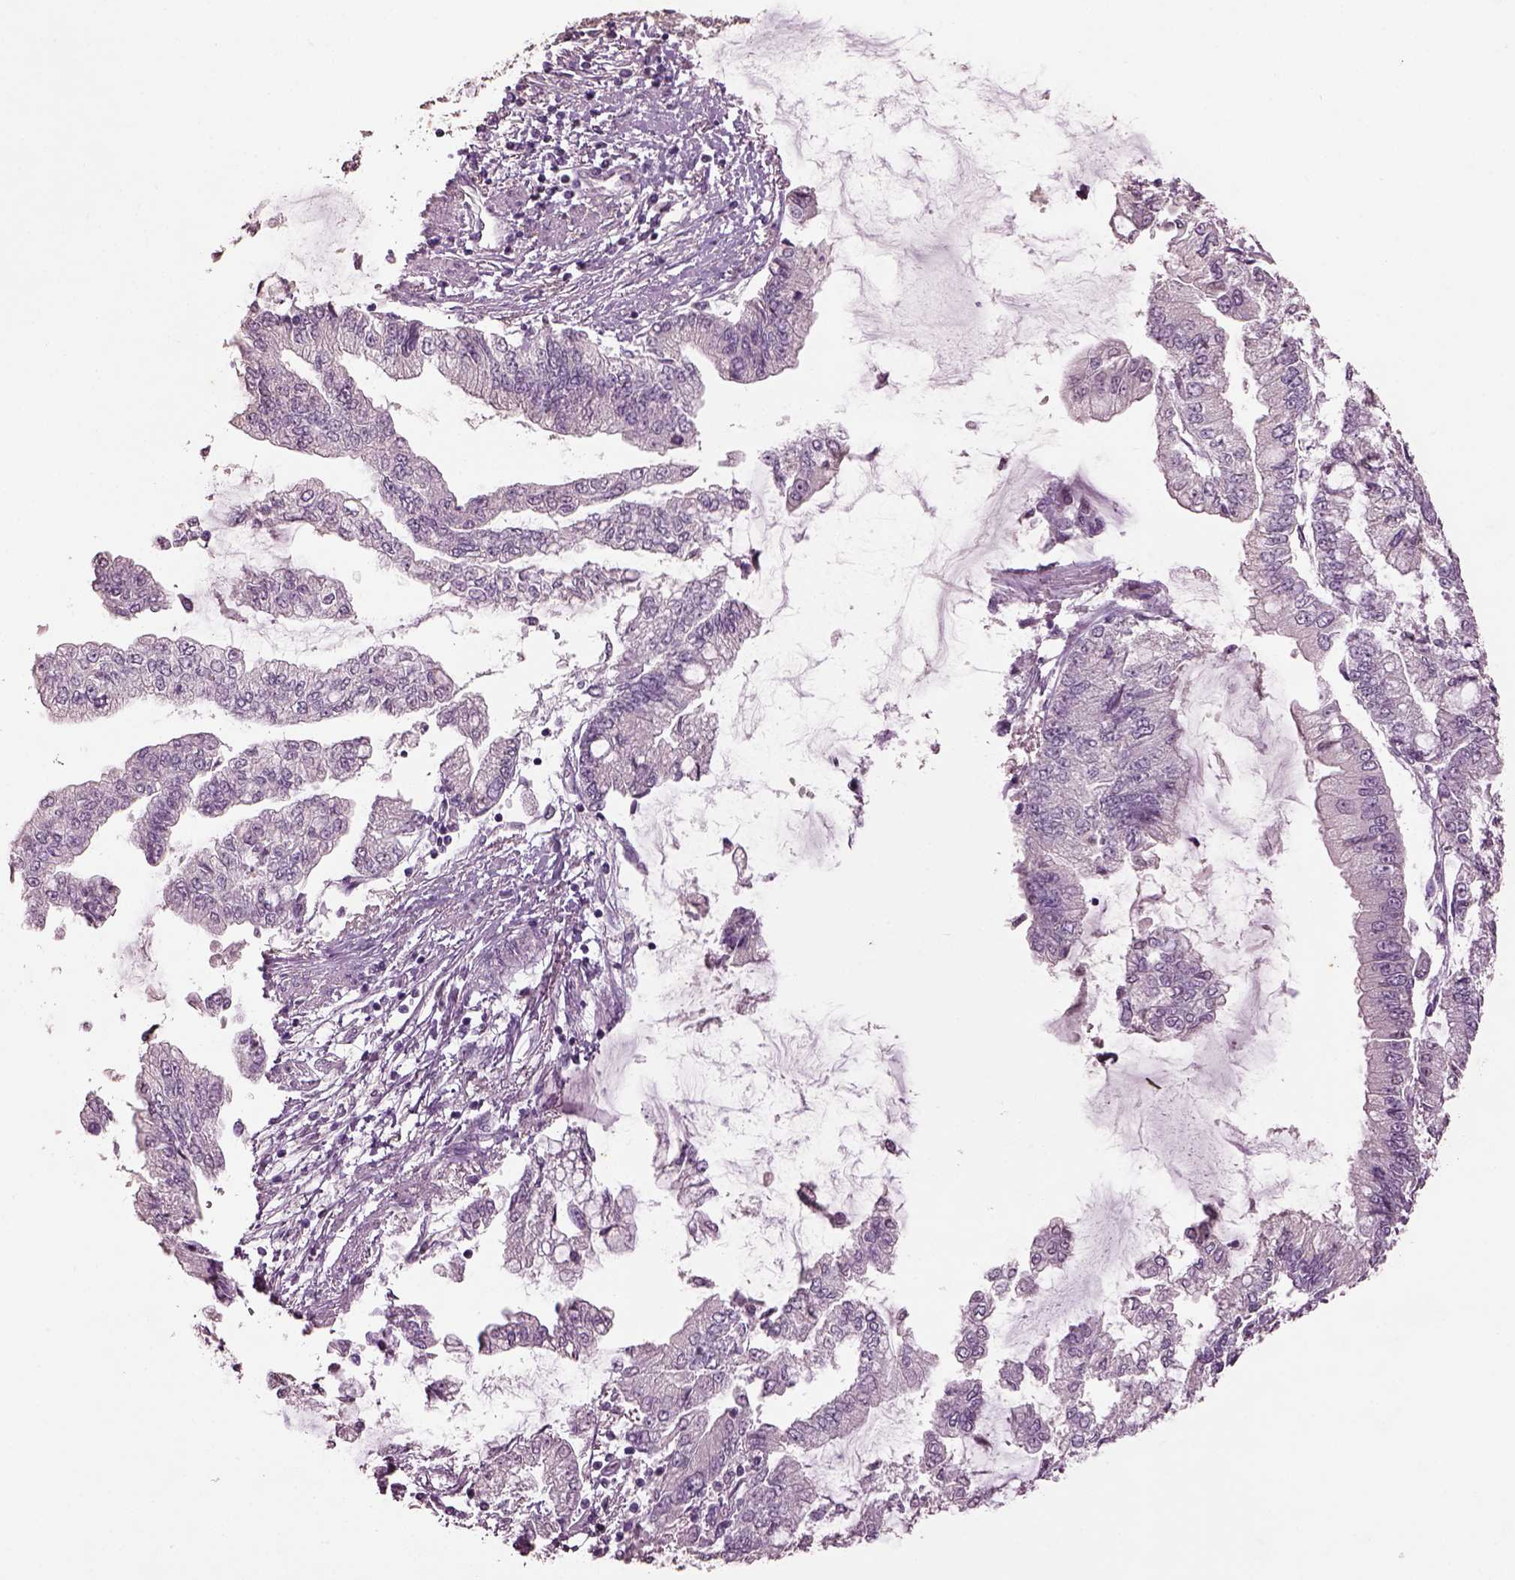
{"staining": {"intensity": "negative", "quantity": "none", "location": "none"}, "tissue": "stomach cancer", "cell_type": "Tumor cells", "image_type": "cancer", "snomed": [{"axis": "morphology", "description": "Adenocarcinoma, NOS"}, {"axis": "topography", "description": "Stomach, upper"}], "caption": "This histopathology image is of adenocarcinoma (stomach) stained with immunohistochemistry to label a protein in brown with the nuclei are counter-stained blue. There is no positivity in tumor cells.", "gene": "KCNIP3", "patient": {"sex": "female", "age": 74}}